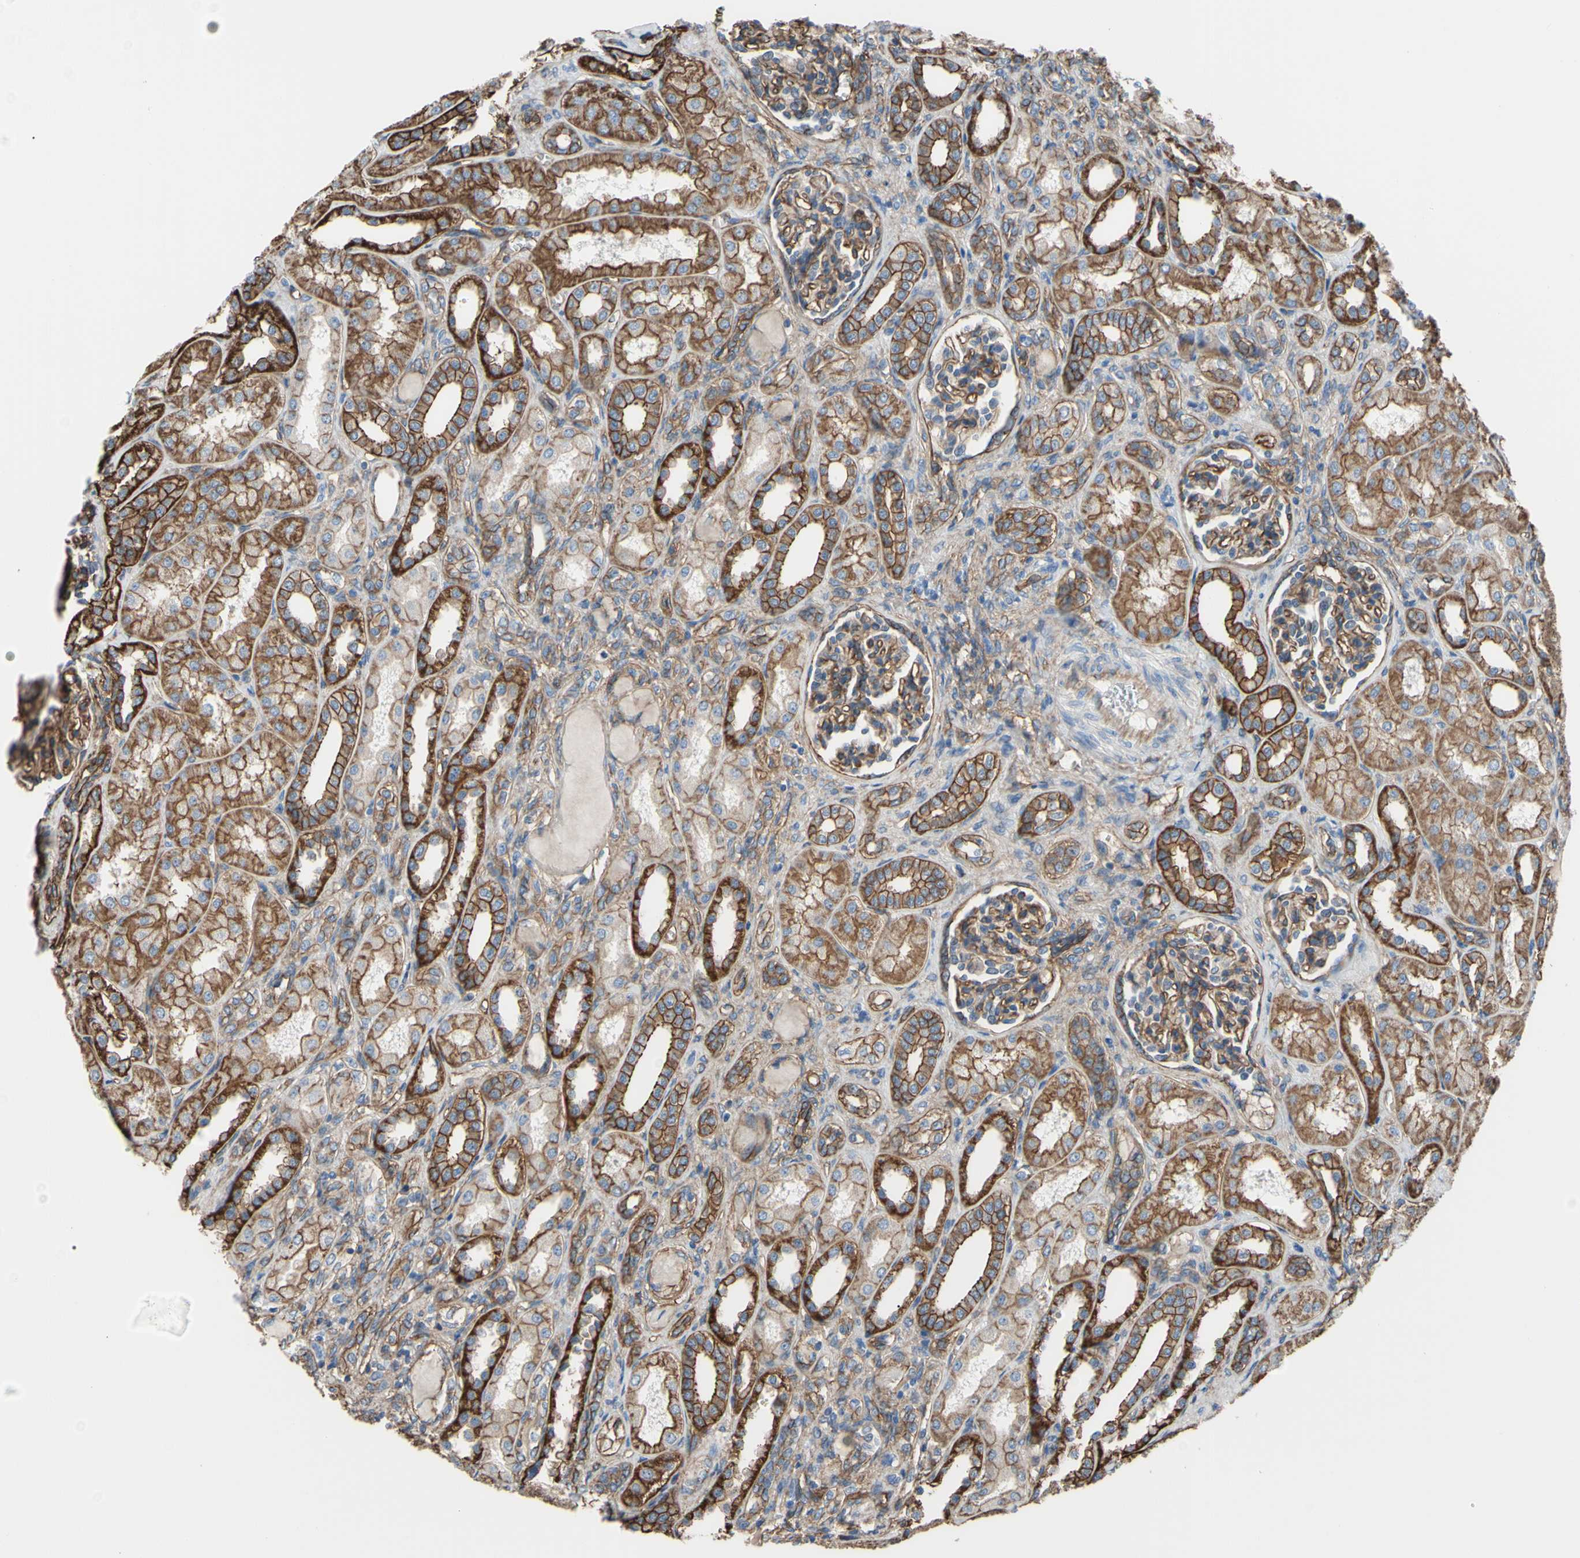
{"staining": {"intensity": "moderate", "quantity": ">75%", "location": "cytoplasmic/membranous"}, "tissue": "kidney", "cell_type": "Cells in glomeruli", "image_type": "normal", "snomed": [{"axis": "morphology", "description": "Normal tissue, NOS"}, {"axis": "topography", "description": "Kidney"}], "caption": "This micrograph displays IHC staining of unremarkable kidney, with medium moderate cytoplasmic/membranous positivity in about >75% of cells in glomeruli.", "gene": "TPBG", "patient": {"sex": "male", "age": 7}}